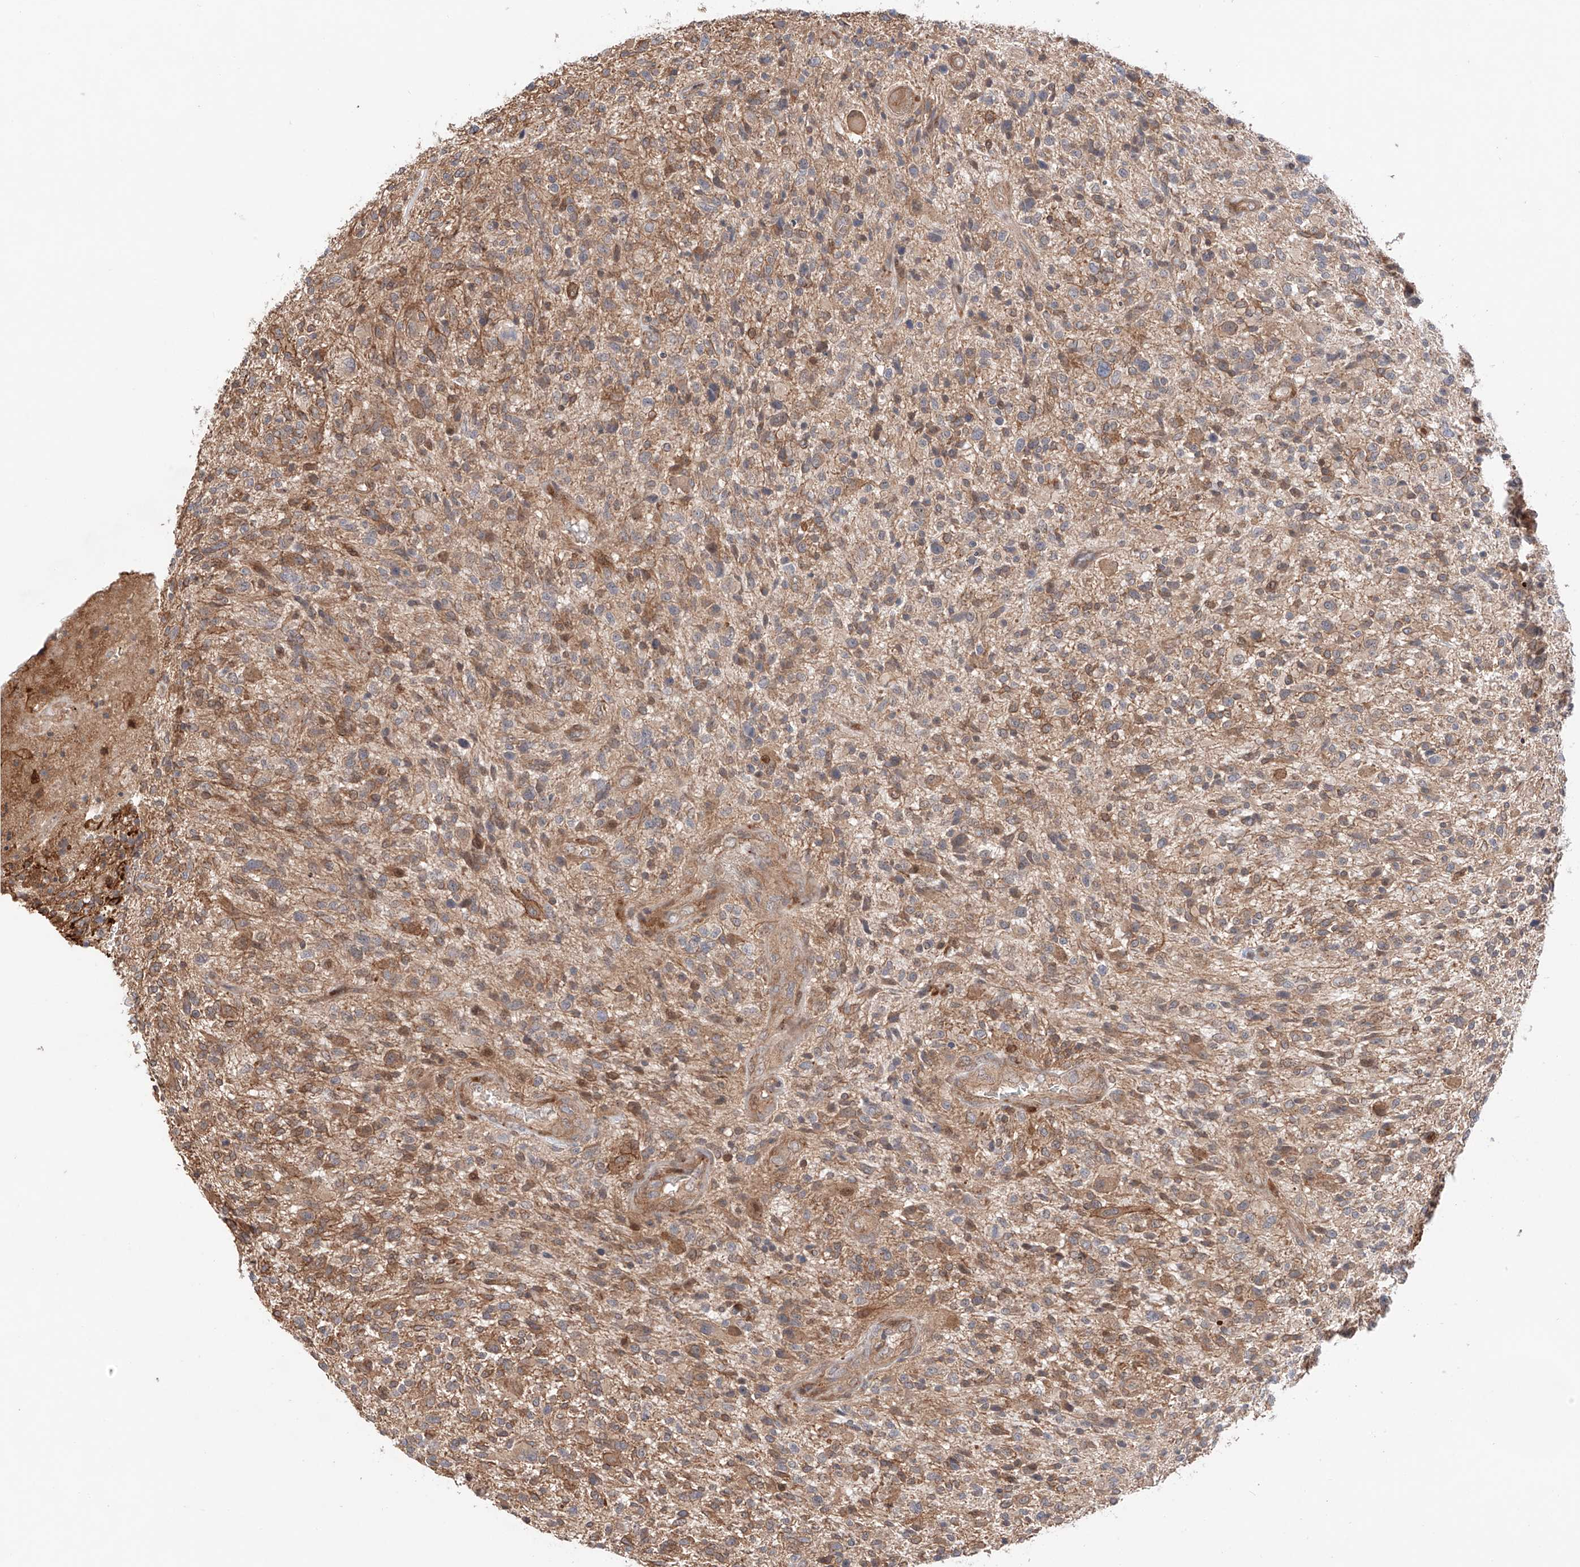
{"staining": {"intensity": "moderate", "quantity": "25%-75%", "location": "cytoplasmic/membranous"}, "tissue": "glioma", "cell_type": "Tumor cells", "image_type": "cancer", "snomed": [{"axis": "morphology", "description": "Glioma, malignant, High grade"}, {"axis": "topography", "description": "Brain"}], "caption": "Immunohistochemistry of human high-grade glioma (malignant) demonstrates medium levels of moderate cytoplasmic/membranous staining in about 25%-75% of tumor cells.", "gene": "IGSF22", "patient": {"sex": "male", "age": 47}}